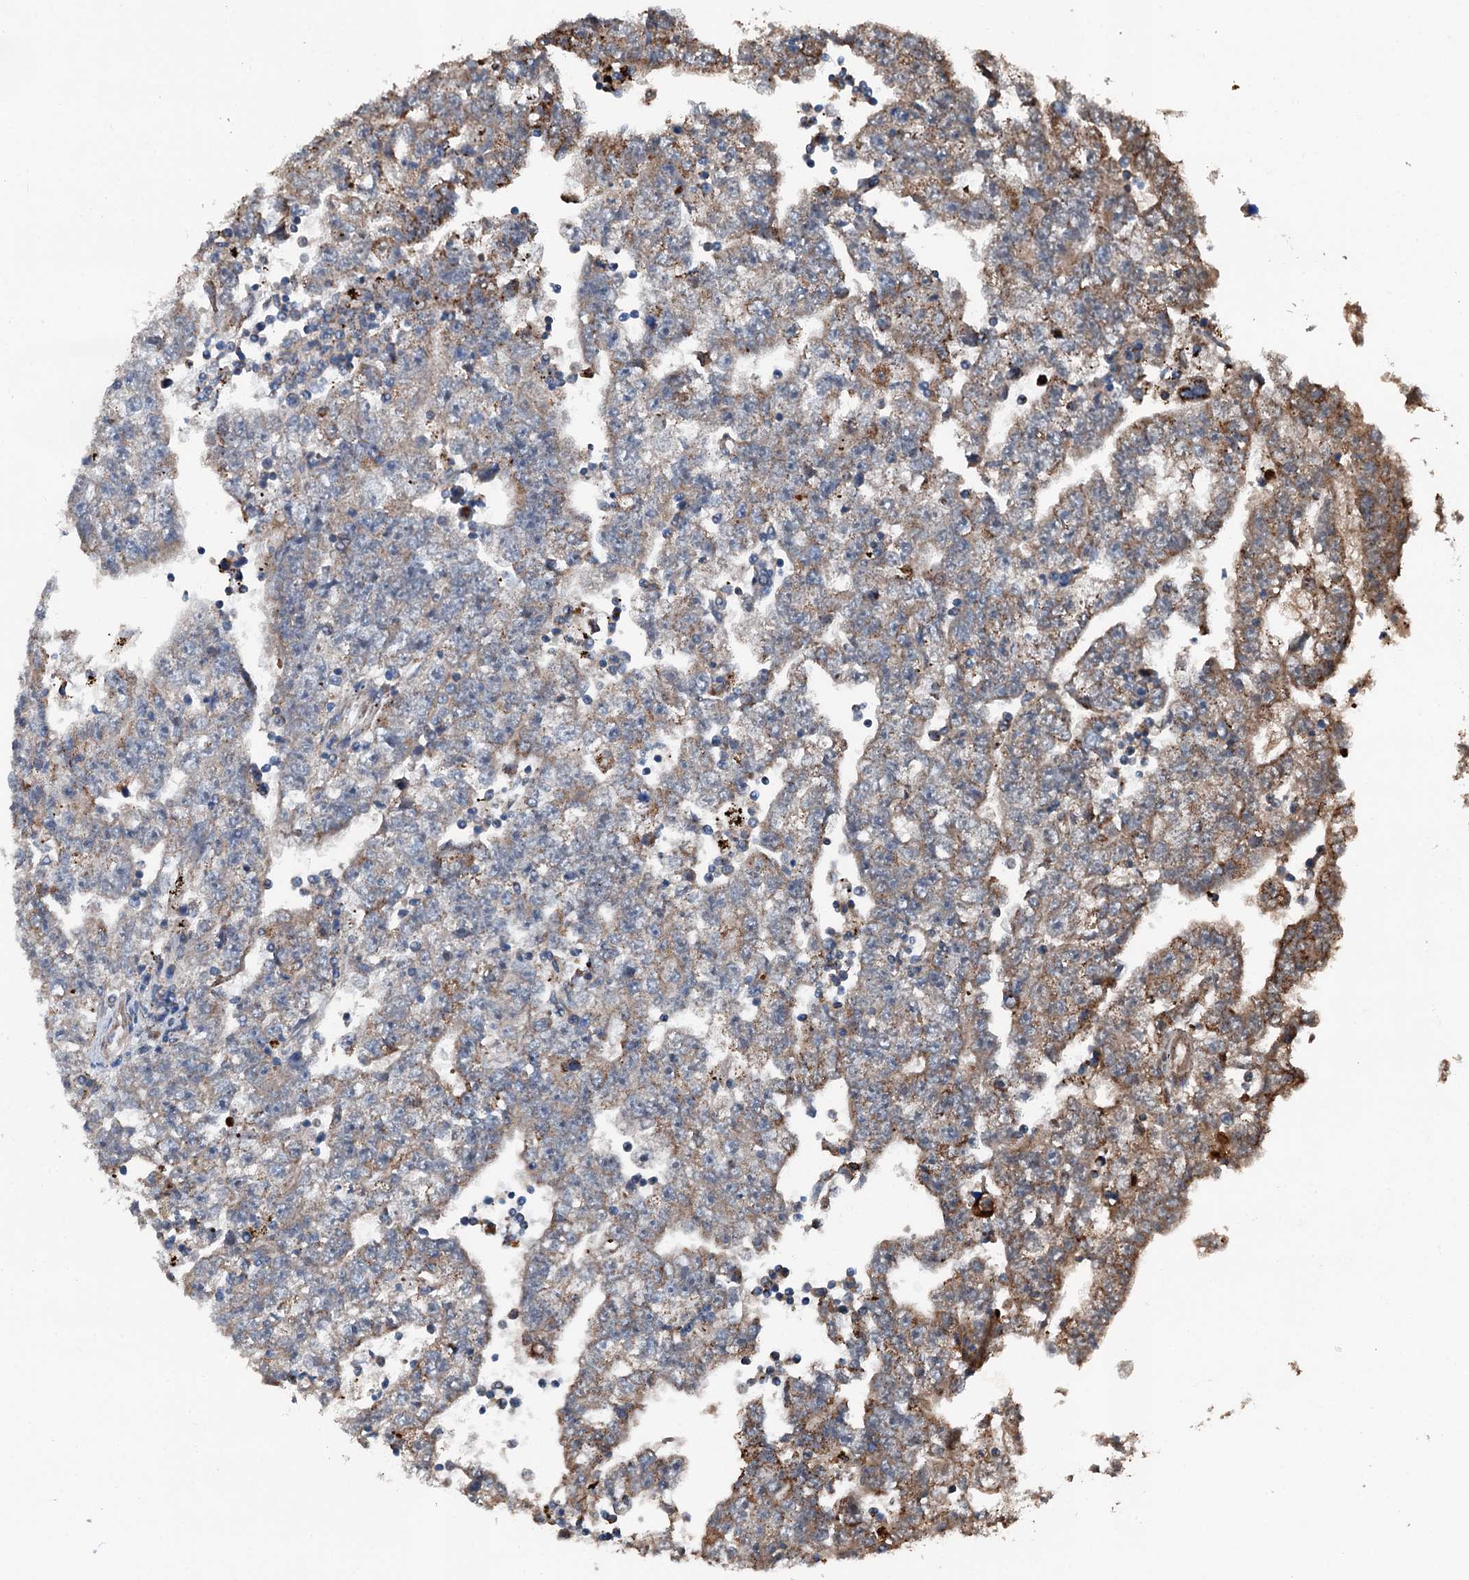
{"staining": {"intensity": "moderate", "quantity": "25%-75%", "location": "cytoplasmic/membranous"}, "tissue": "testis cancer", "cell_type": "Tumor cells", "image_type": "cancer", "snomed": [{"axis": "morphology", "description": "Carcinoma, Embryonal, NOS"}, {"axis": "topography", "description": "Testis"}], "caption": "The micrograph reveals staining of testis embryonal carcinoma, revealing moderate cytoplasmic/membranous protein positivity (brown color) within tumor cells.", "gene": "TRPT1", "patient": {"sex": "male", "age": 25}}